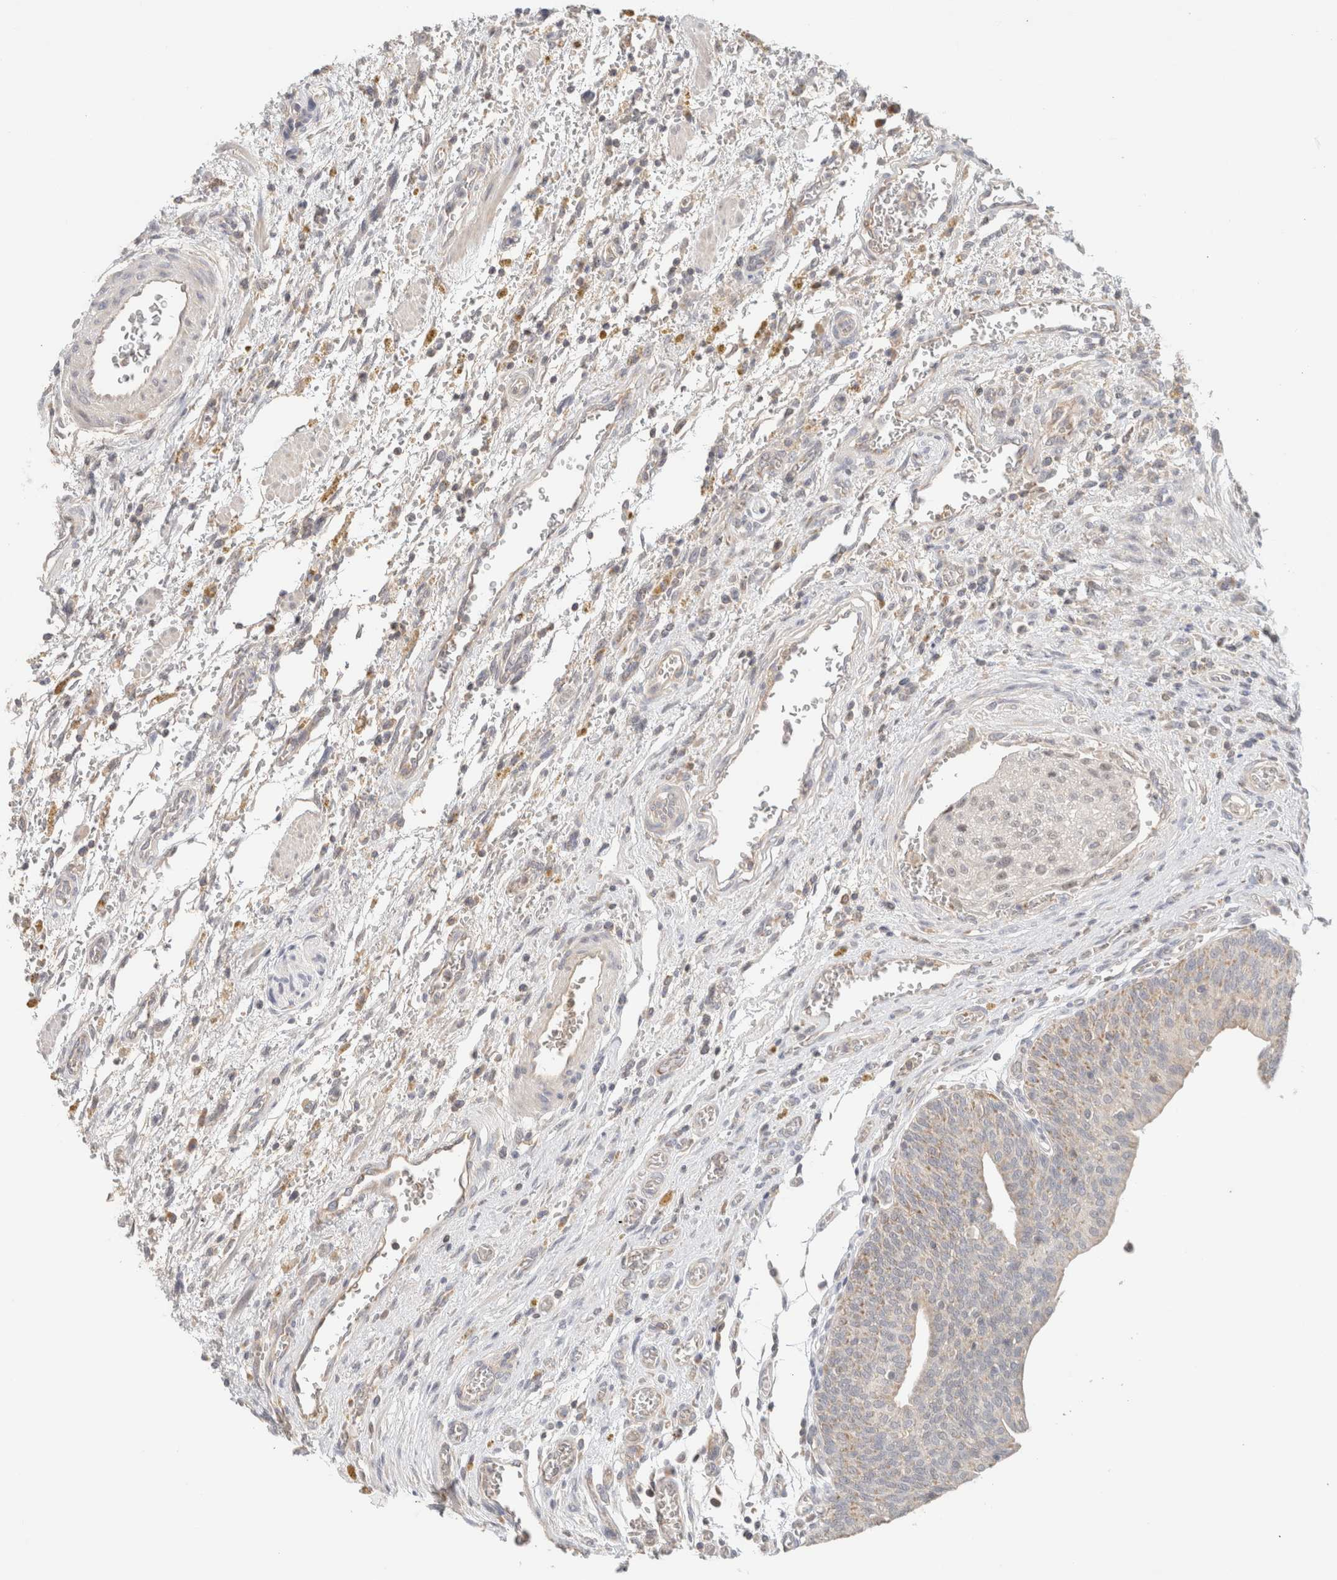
{"staining": {"intensity": "negative", "quantity": "none", "location": "none"}, "tissue": "urothelial cancer", "cell_type": "Tumor cells", "image_type": "cancer", "snomed": [{"axis": "morphology", "description": "Urothelial carcinoma, Low grade"}, {"axis": "morphology", "description": "Urothelial carcinoma, High grade"}, {"axis": "topography", "description": "Urinary bladder"}], "caption": "Micrograph shows no protein expression in tumor cells of urothelial cancer tissue.", "gene": "MRM3", "patient": {"sex": "male", "age": 35}}